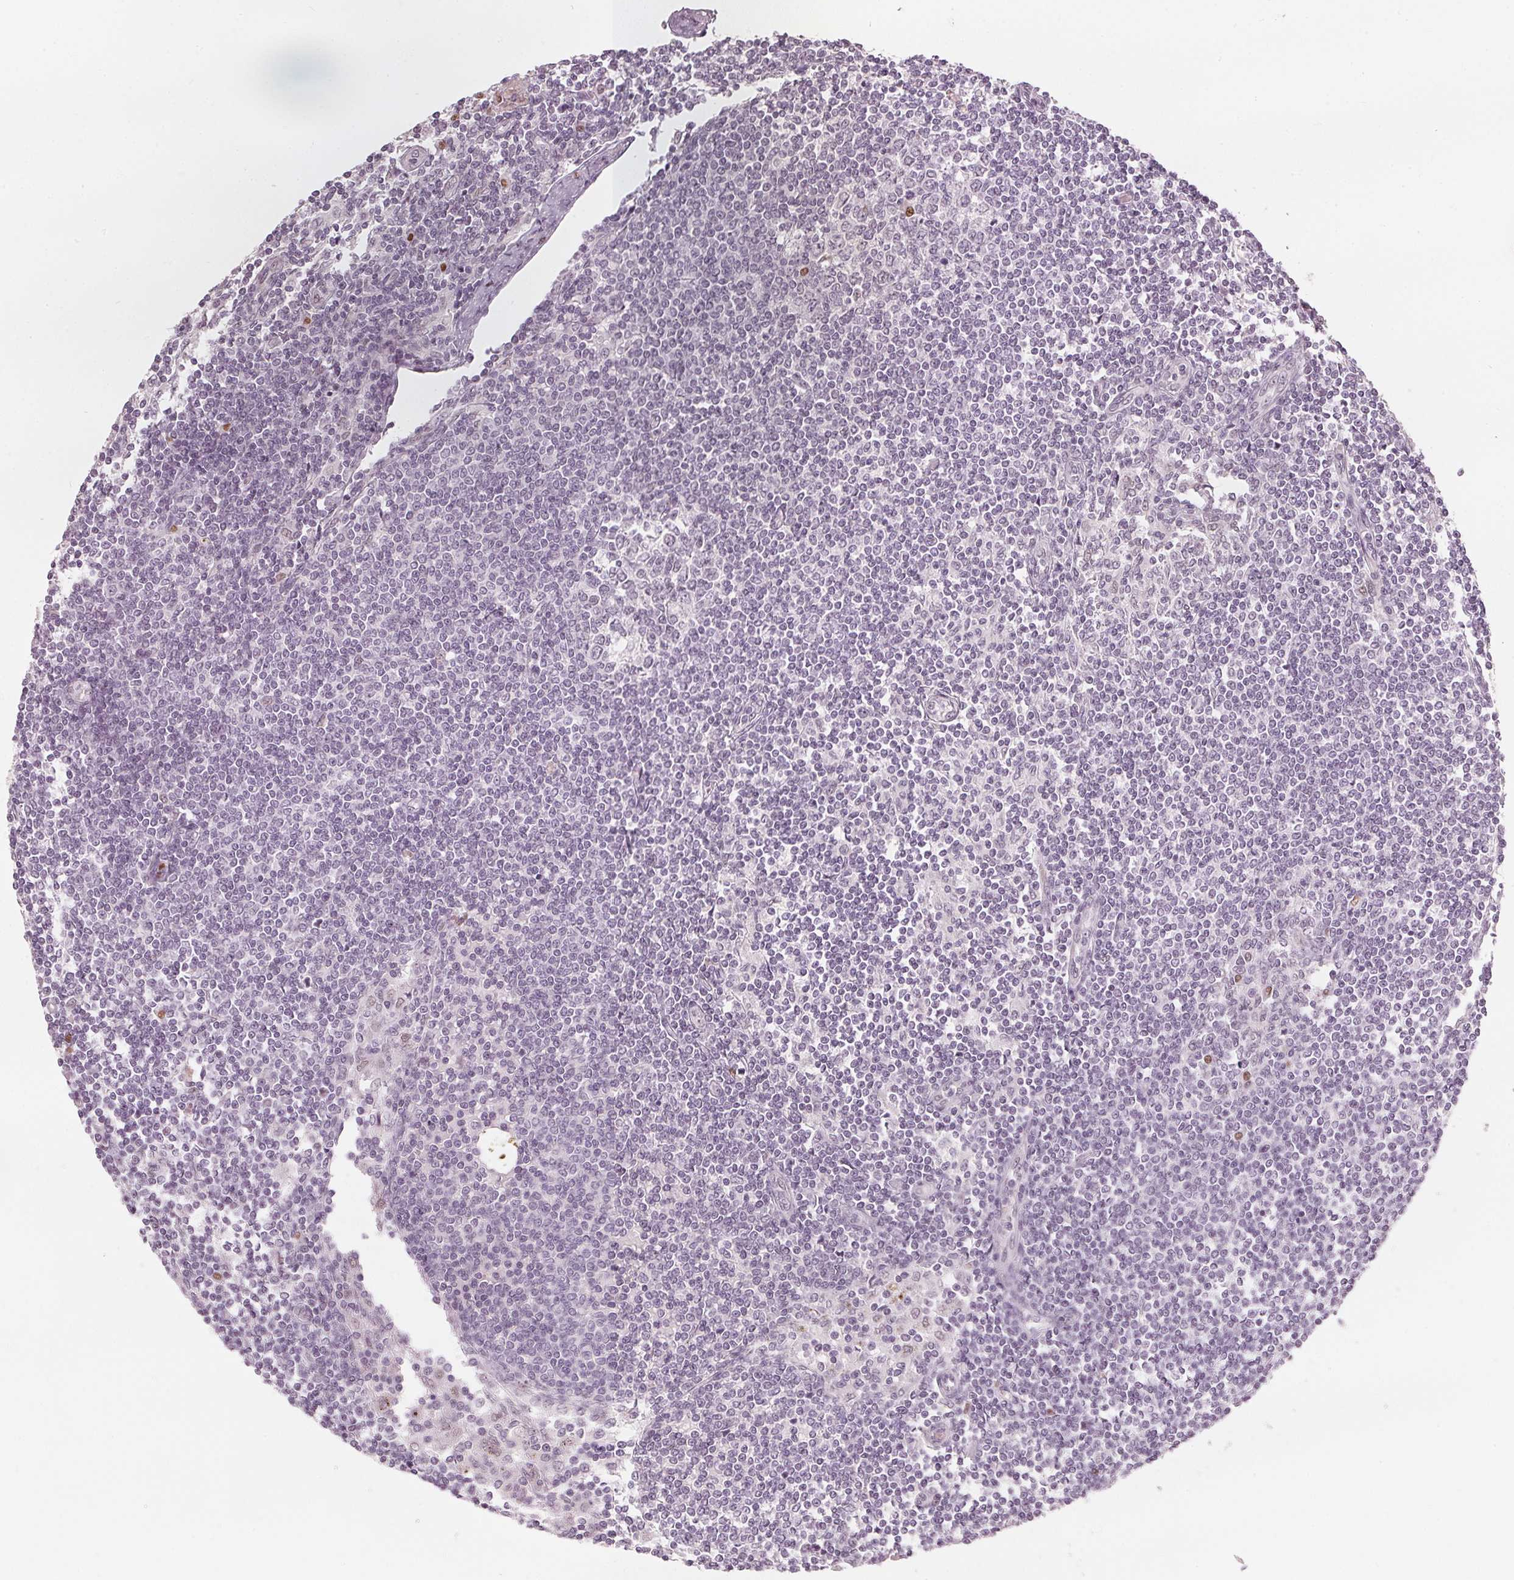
{"staining": {"intensity": "negative", "quantity": "none", "location": "none"}, "tissue": "lymph node", "cell_type": "Germinal center cells", "image_type": "normal", "snomed": [{"axis": "morphology", "description": "Normal tissue, NOS"}, {"axis": "topography", "description": "Lymph node"}], "caption": "Immunohistochemistry (IHC) image of normal lymph node: lymph node stained with DAB shows no significant protein expression in germinal center cells.", "gene": "ENSG00000267001", "patient": {"sex": "female", "age": 69}}